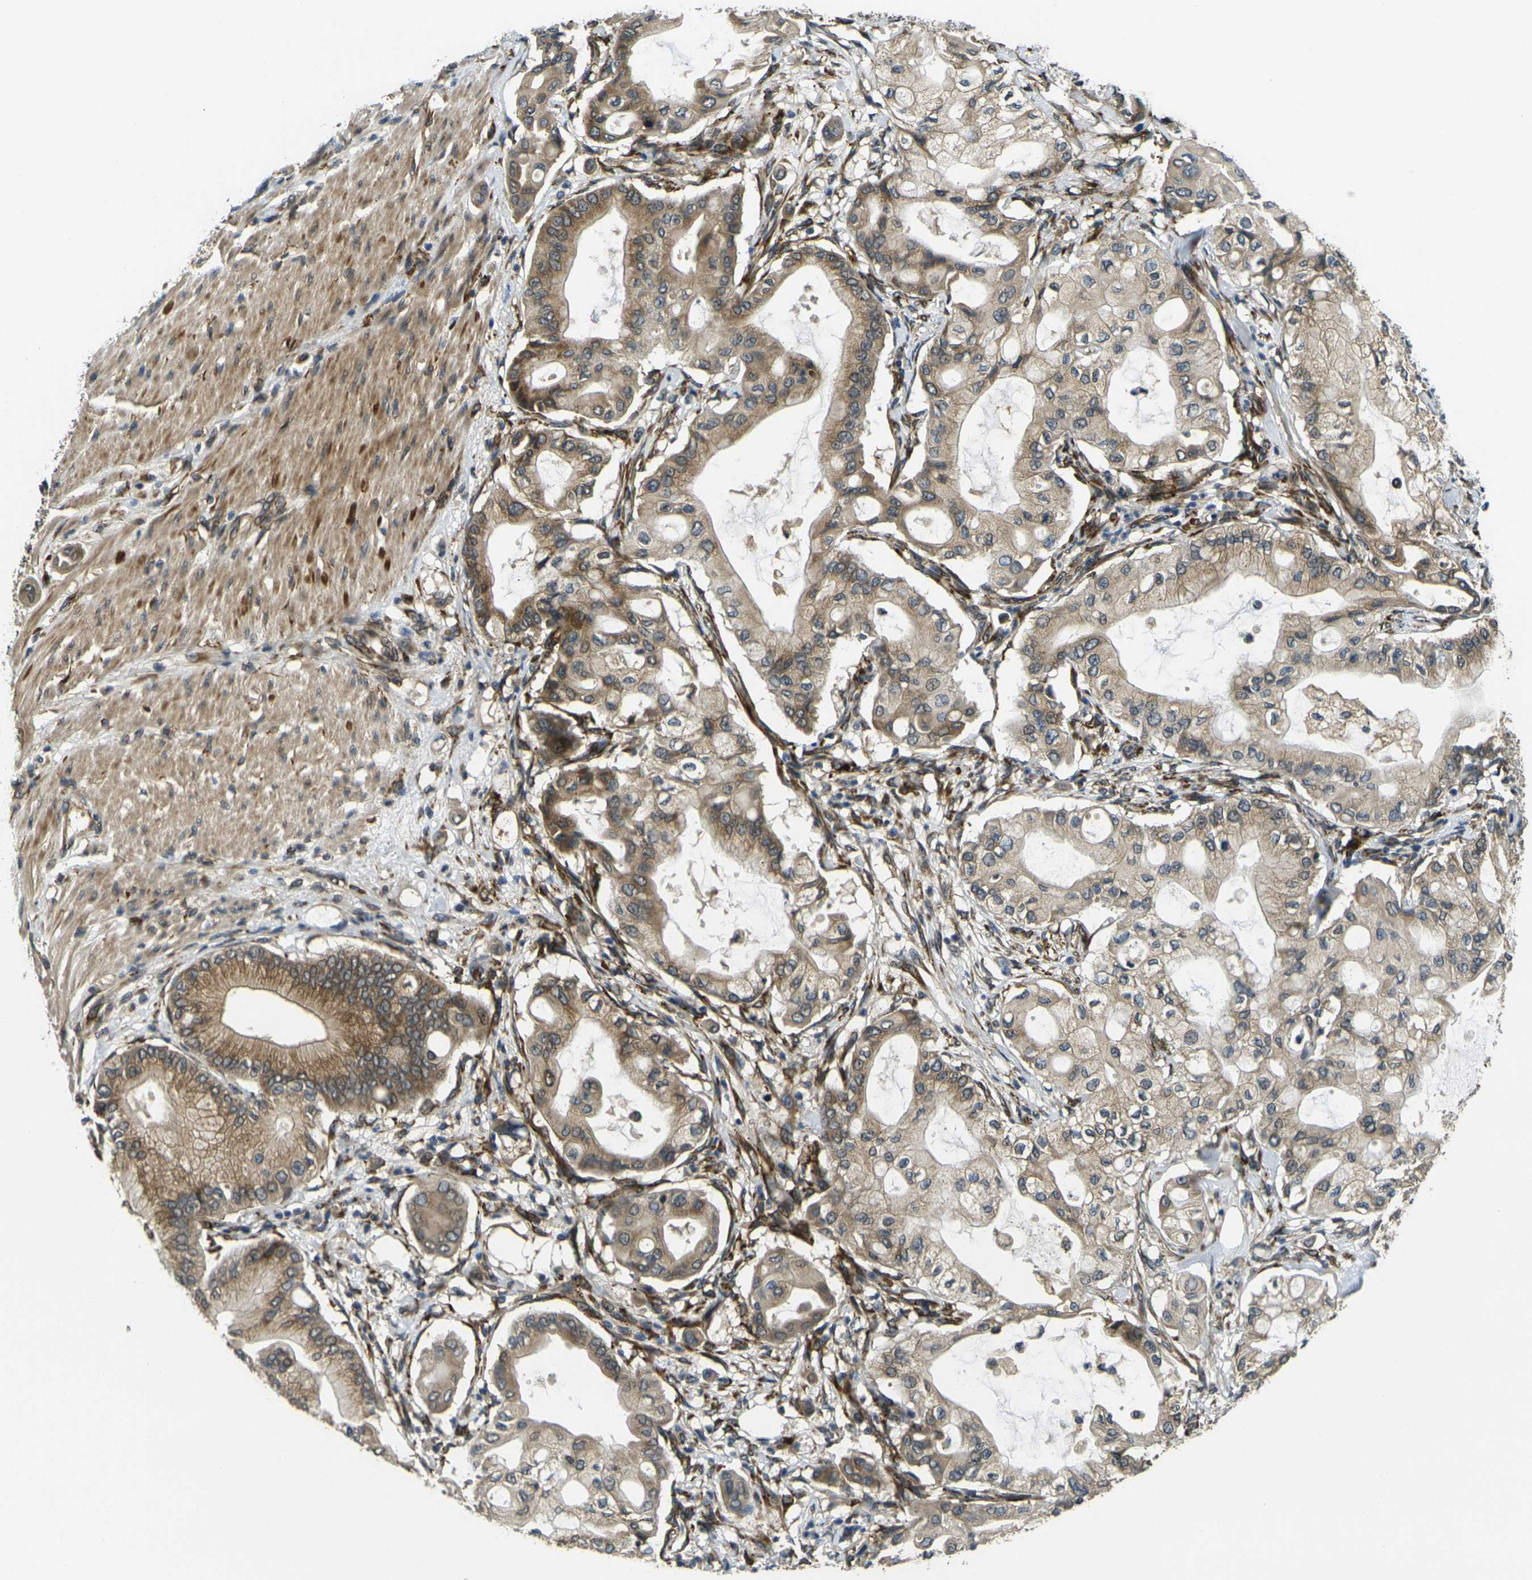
{"staining": {"intensity": "moderate", "quantity": ">75%", "location": "cytoplasmic/membranous"}, "tissue": "pancreatic cancer", "cell_type": "Tumor cells", "image_type": "cancer", "snomed": [{"axis": "morphology", "description": "Adenocarcinoma, NOS"}, {"axis": "morphology", "description": "Adenocarcinoma, metastatic, NOS"}, {"axis": "topography", "description": "Lymph node"}, {"axis": "topography", "description": "Pancreas"}, {"axis": "topography", "description": "Duodenum"}], "caption": "Pancreatic cancer (adenocarcinoma) was stained to show a protein in brown. There is medium levels of moderate cytoplasmic/membranous positivity in approximately >75% of tumor cells.", "gene": "FUT11", "patient": {"sex": "female", "age": 64}}